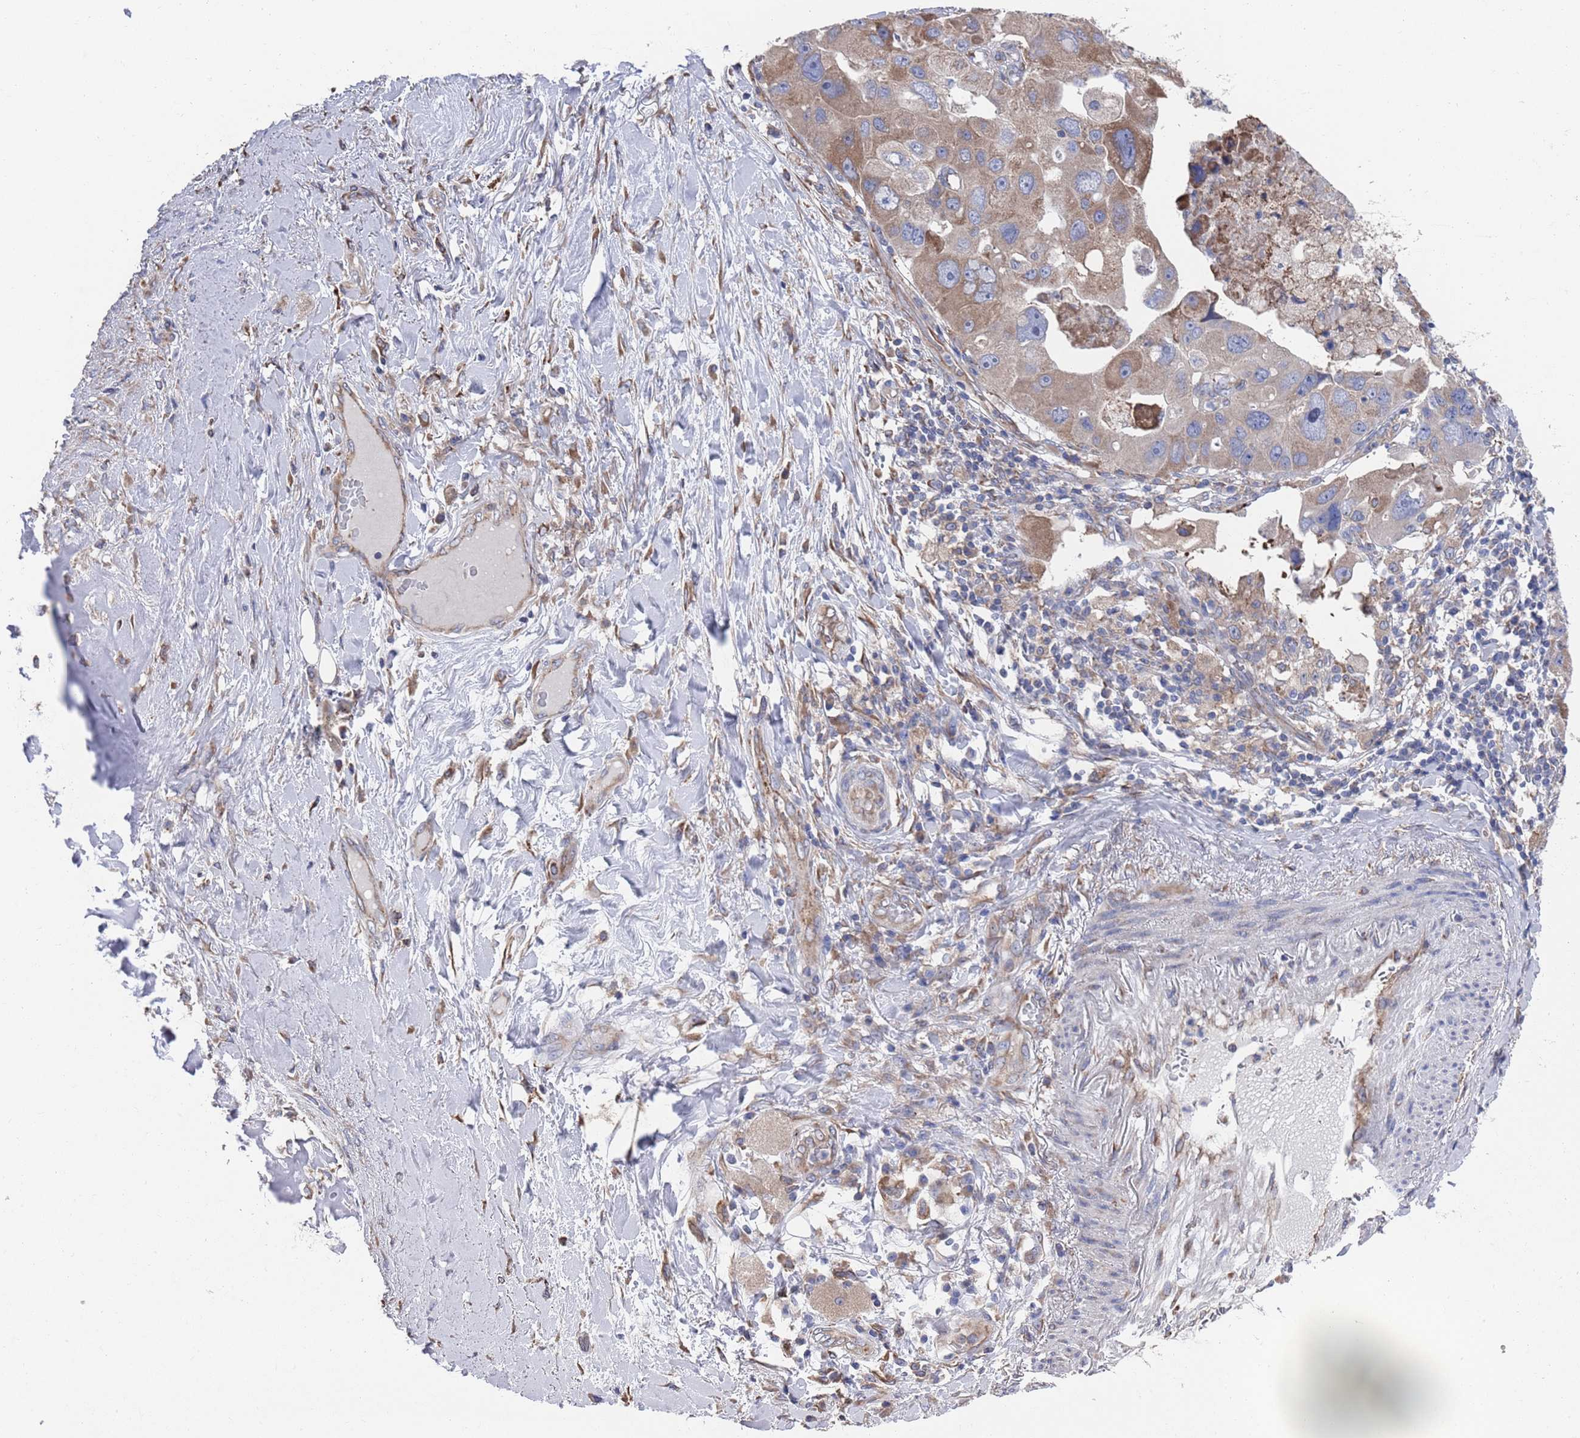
{"staining": {"intensity": "moderate", "quantity": "25%-75%", "location": "cytoplasmic/membranous"}, "tissue": "lung cancer", "cell_type": "Tumor cells", "image_type": "cancer", "snomed": [{"axis": "morphology", "description": "Adenocarcinoma, NOS"}, {"axis": "topography", "description": "Lung"}], "caption": "Tumor cells demonstrate moderate cytoplasmic/membranous staining in about 25%-75% of cells in lung cancer (adenocarcinoma). (Stains: DAB (3,3'-diaminobenzidine) in brown, nuclei in blue, Microscopy: brightfield microscopy at high magnification).", "gene": "GID8", "patient": {"sex": "female", "age": 54}}